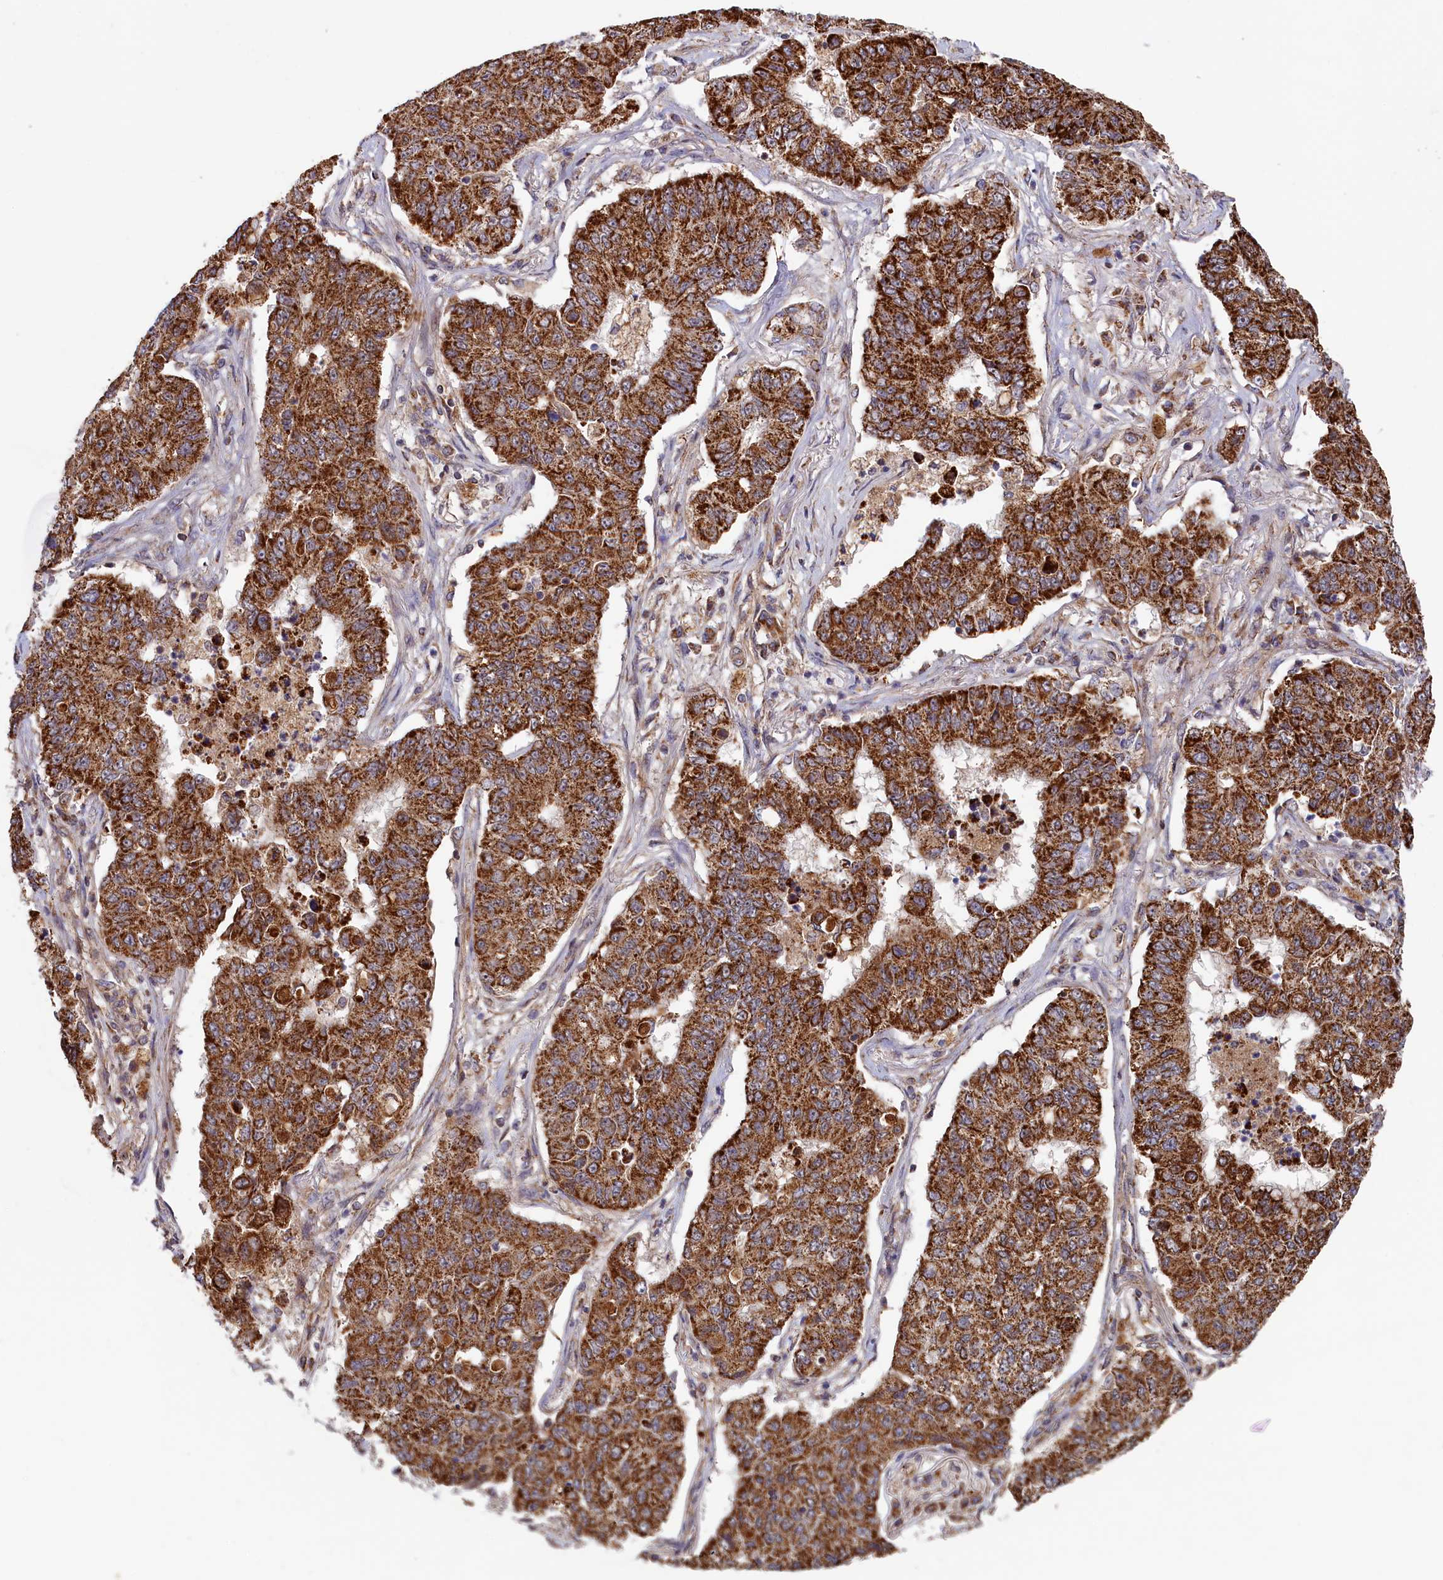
{"staining": {"intensity": "strong", "quantity": ">75%", "location": "cytoplasmic/membranous"}, "tissue": "lung cancer", "cell_type": "Tumor cells", "image_type": "cancer", "snomed": [{"axis": "morphology", "description": "Squamous cell carcinoma, NOS"}, {"axis": "topography", "description": "Lung"}], "caption": "This histopathology image reveals immunohistochemistry staining of lung squamous cell carcinoma, with high strong cytoplasmic/membranous expression in approximately >75% of tumor cells.", "gene": "DUS3L", "patient": {"sex": "male", "age": 74}}